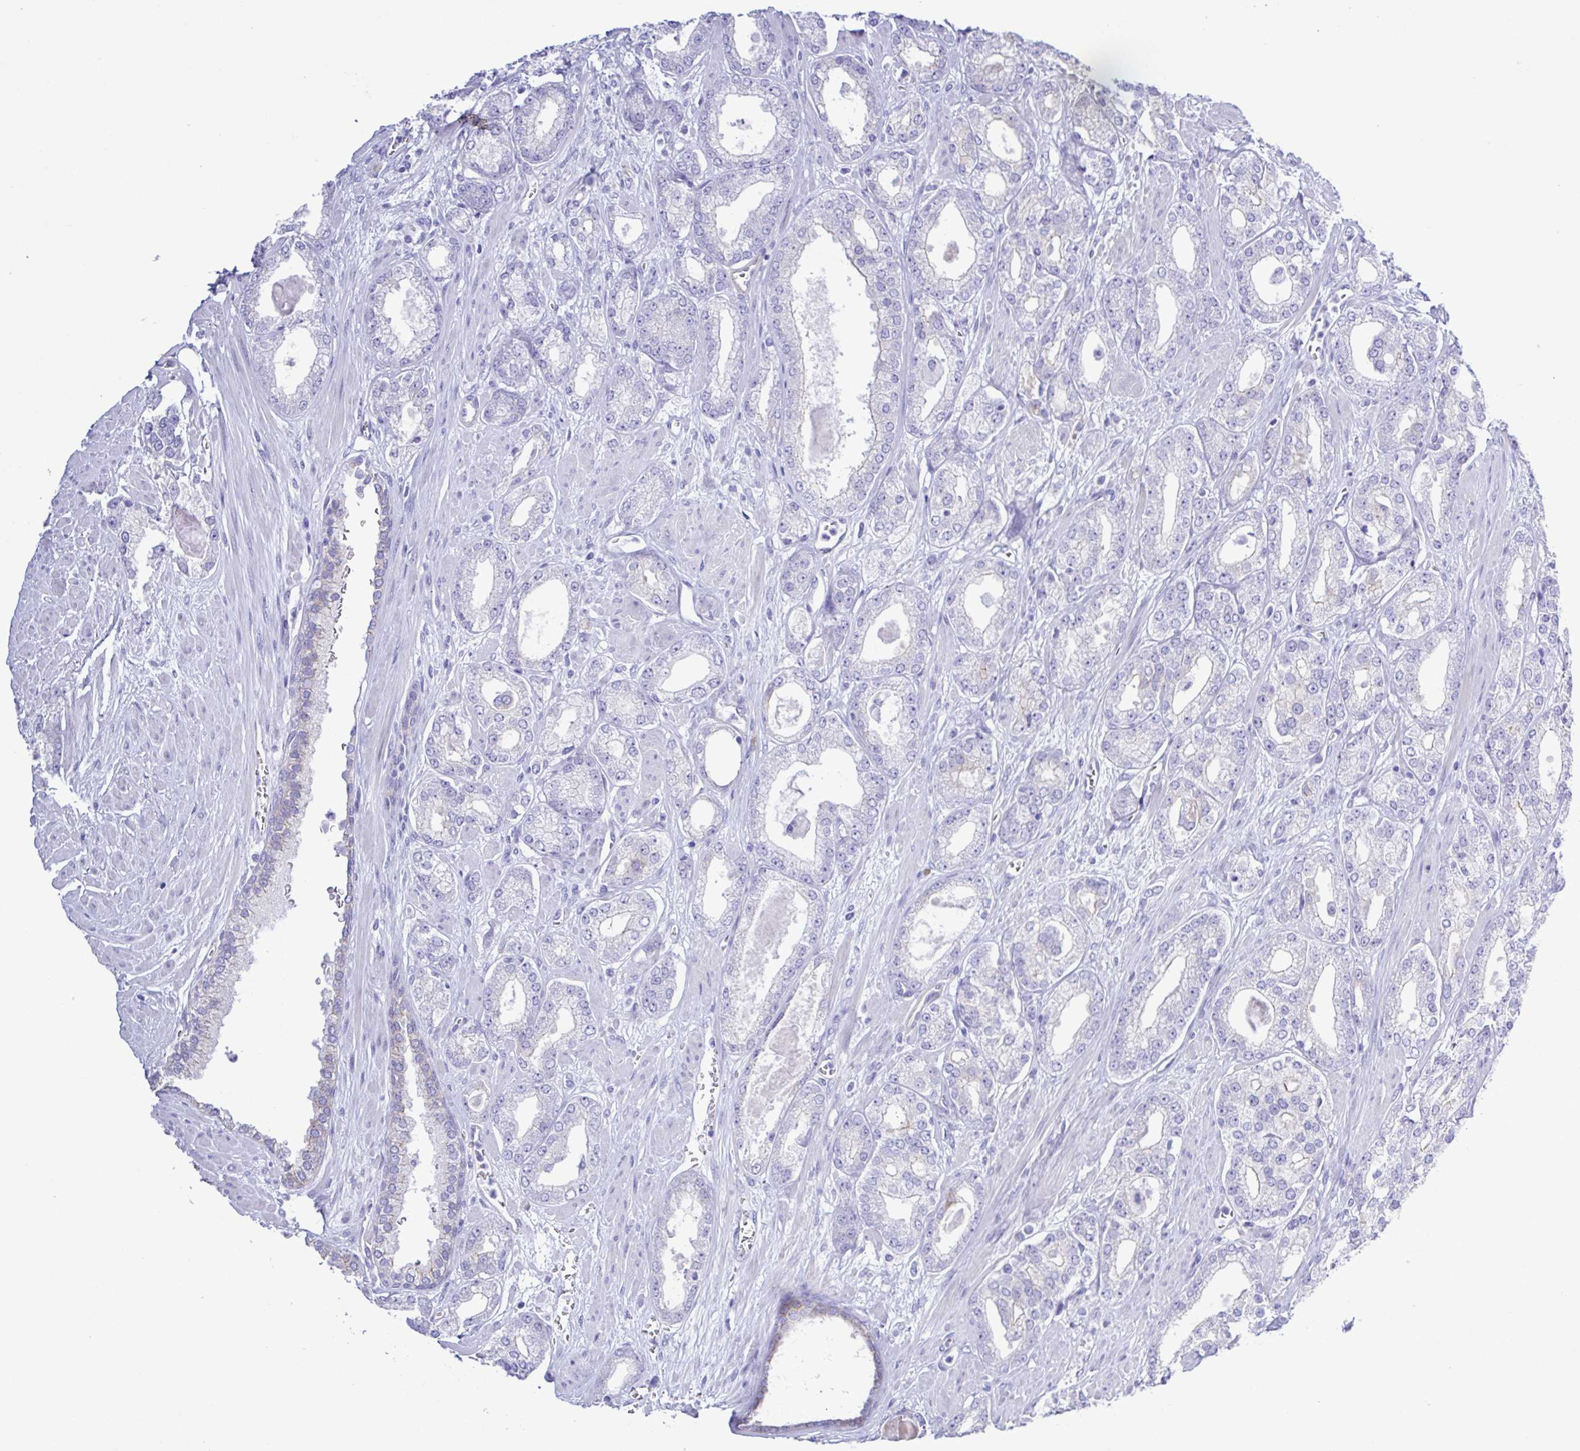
{"staining": {"intensity": "negative", "quantity": "none", "location": "none"}, "tissue": "prostate cancer", "cell_type": "Tumor cells", "image_type": "cancer", "snomed": [{"axis": "morphology", "description": "Adenocarcinoma, High grade"}, {"axis": "topography", "description": "Prostate"}], "caption": "Immunohistochemistry histopathology image of prostate cancer (adenocarcinoma (high-grade)) stained for a protein (brown), which demonstrates no expression in tumor cells. (Immunohistochemistry, brightfield microscopy, high magnification).", "gene": "CYP11A1", "patient": {"sex": "male", "age": 64}}